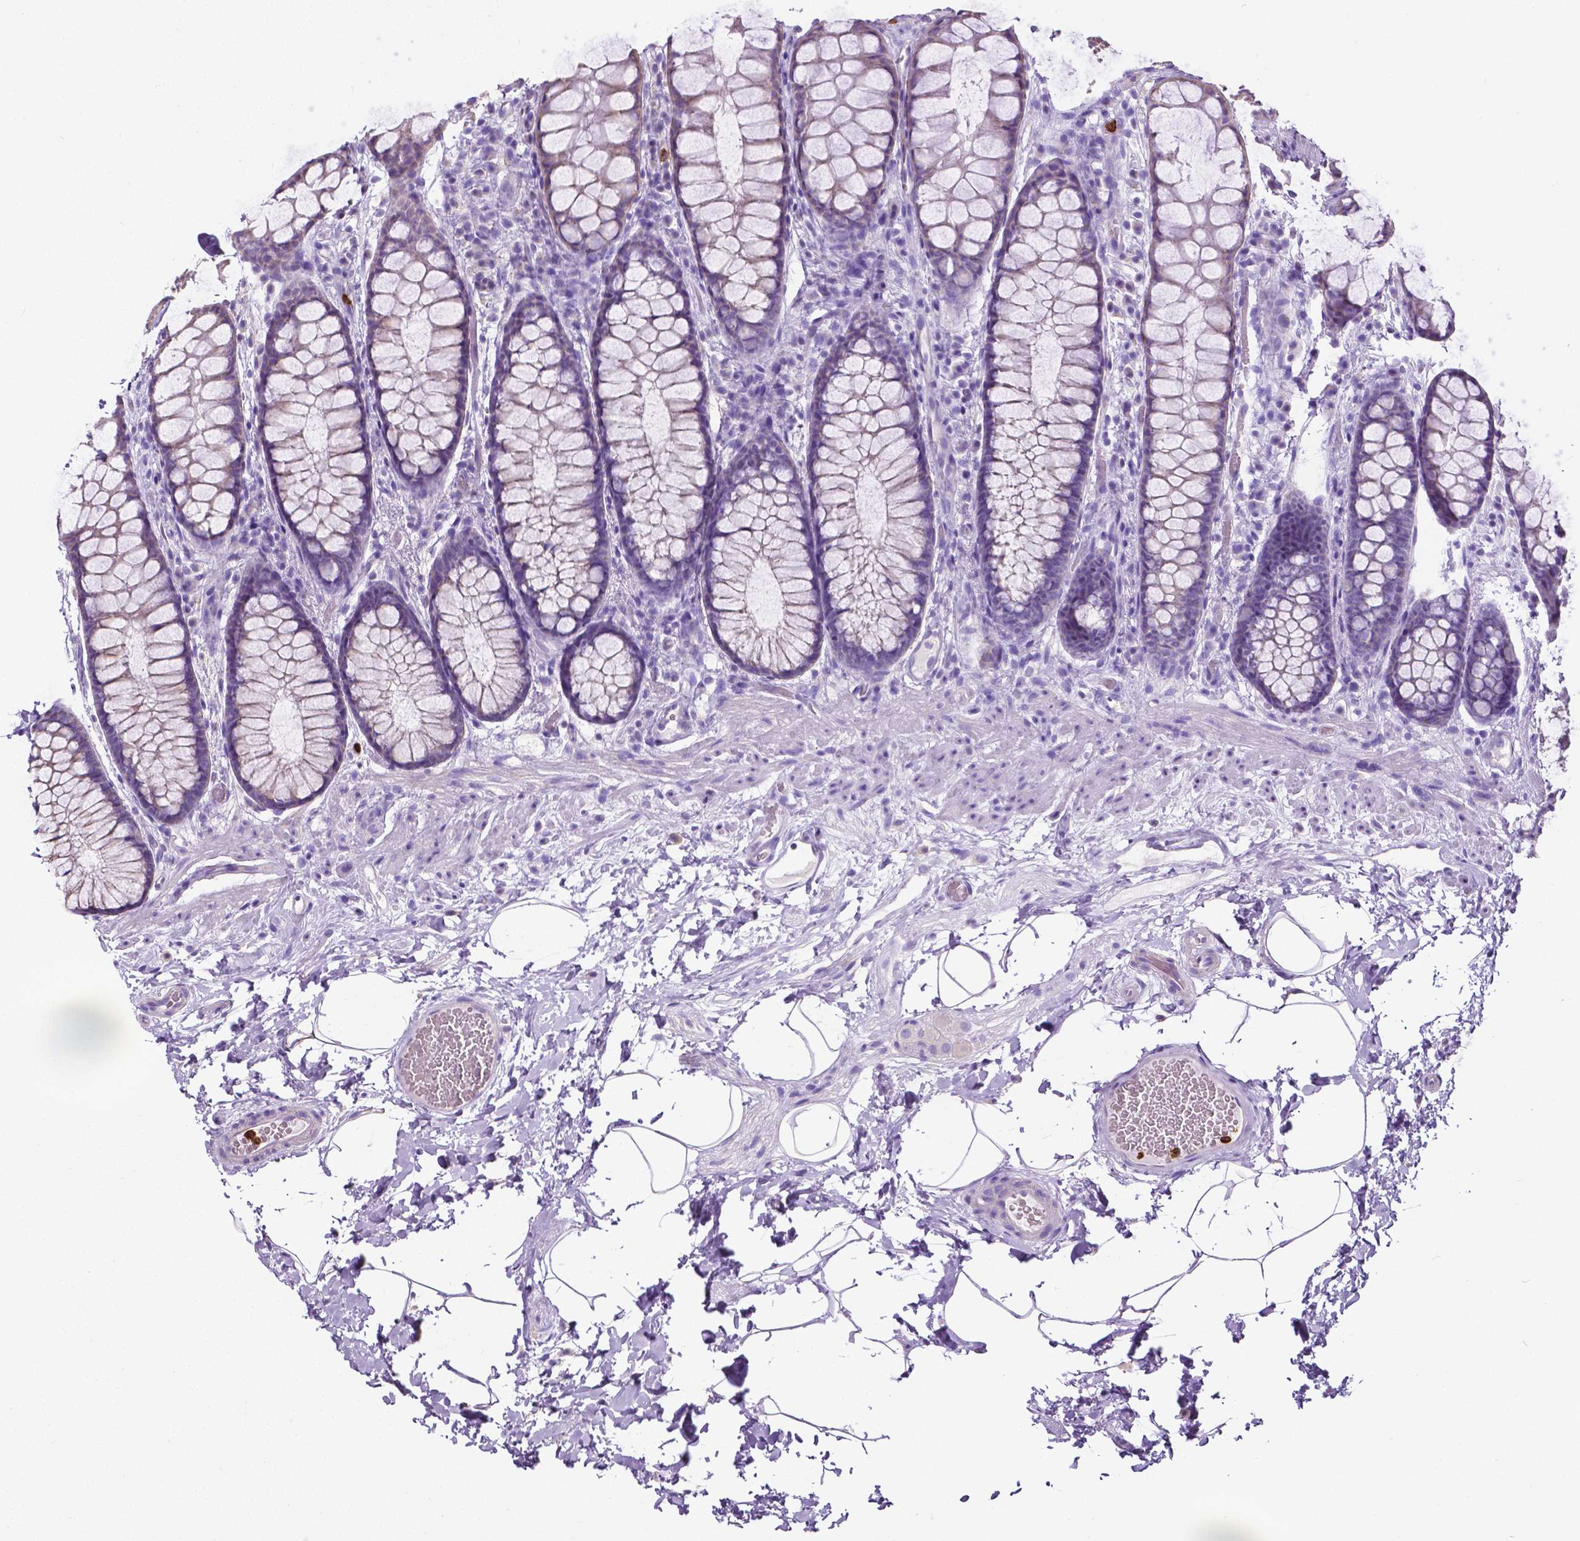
{"staining": {"intensity": "negative", "quantity": "none", "location": "none"}, "tissue": "rectum", "cell_type": "Glandular cells", "image_type": "normal", "snomed": [{"axis": "morphology", "description": "Normal tissue, NOS"}, {"axis": "topography", "description": "Rectum"}], "caption": "DAB immunohistochemical staining of benign rectum exhibits no significant positivity in glandular cells. Brightfield microscopy of immunohistochemistry (IHC) stained with DAB (3,3'-diaminobenzidine) (brown) and hematoxylin (blue), captured at high magnification.", "gene": "MMP9", "patient": {"sex": "female", "age": 62}}